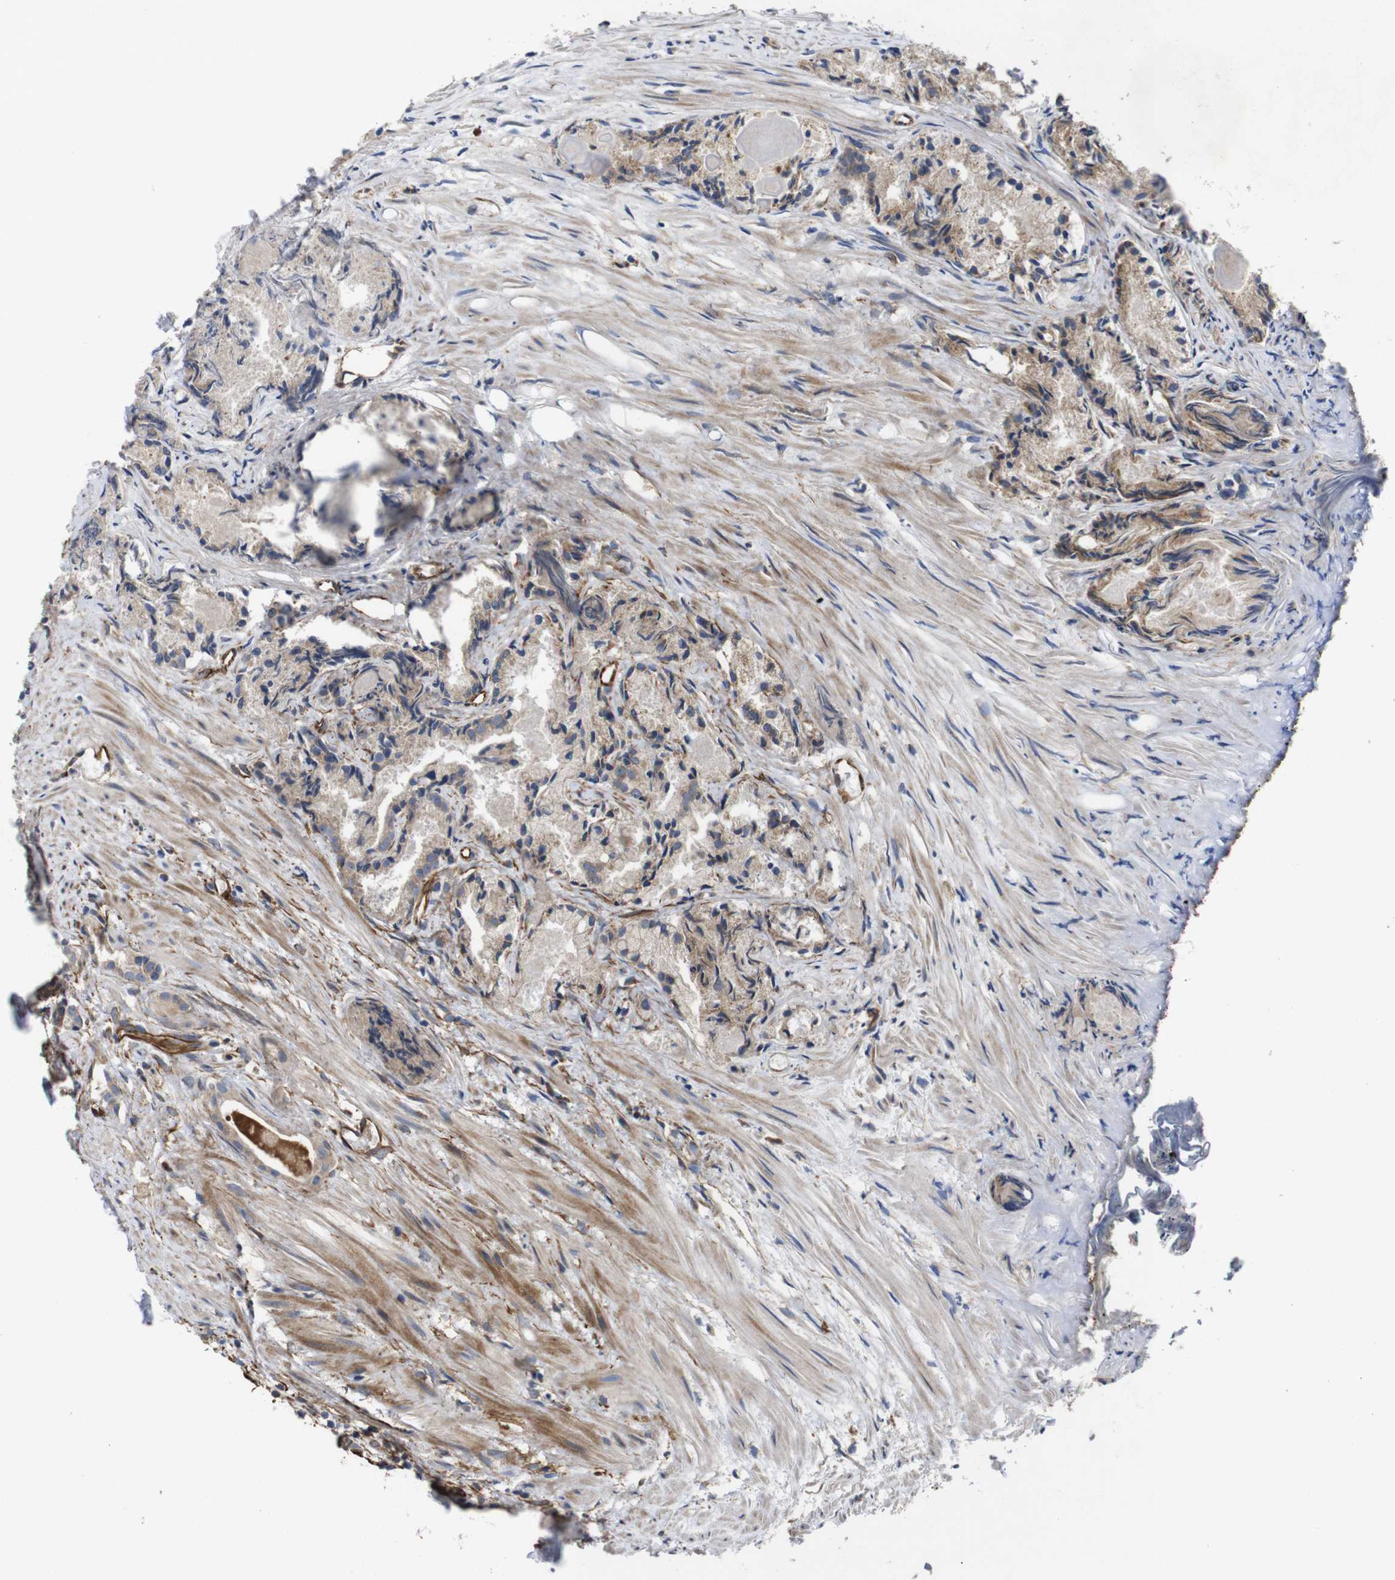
{"staining": {"intensity": "weak", "quantity": ">75%", "location": "cytoplasmic/membranous"}, "tissue": "prostate cancer", "cell_type": "Tumor cells", "image_type": "cancer", "snomed": [{"axis": "morphology", "description": "Adenocarcinoma, Low grade"}, {"axis": "topography", "description": "Prostate"}], "caption": "A low amount of weak cytoplasmic/membranous expression is present in about >75% of tumor cells in prostate cancer tissue.", "gene": "POMK", "patient": {"sex": "male", "age": 72}}